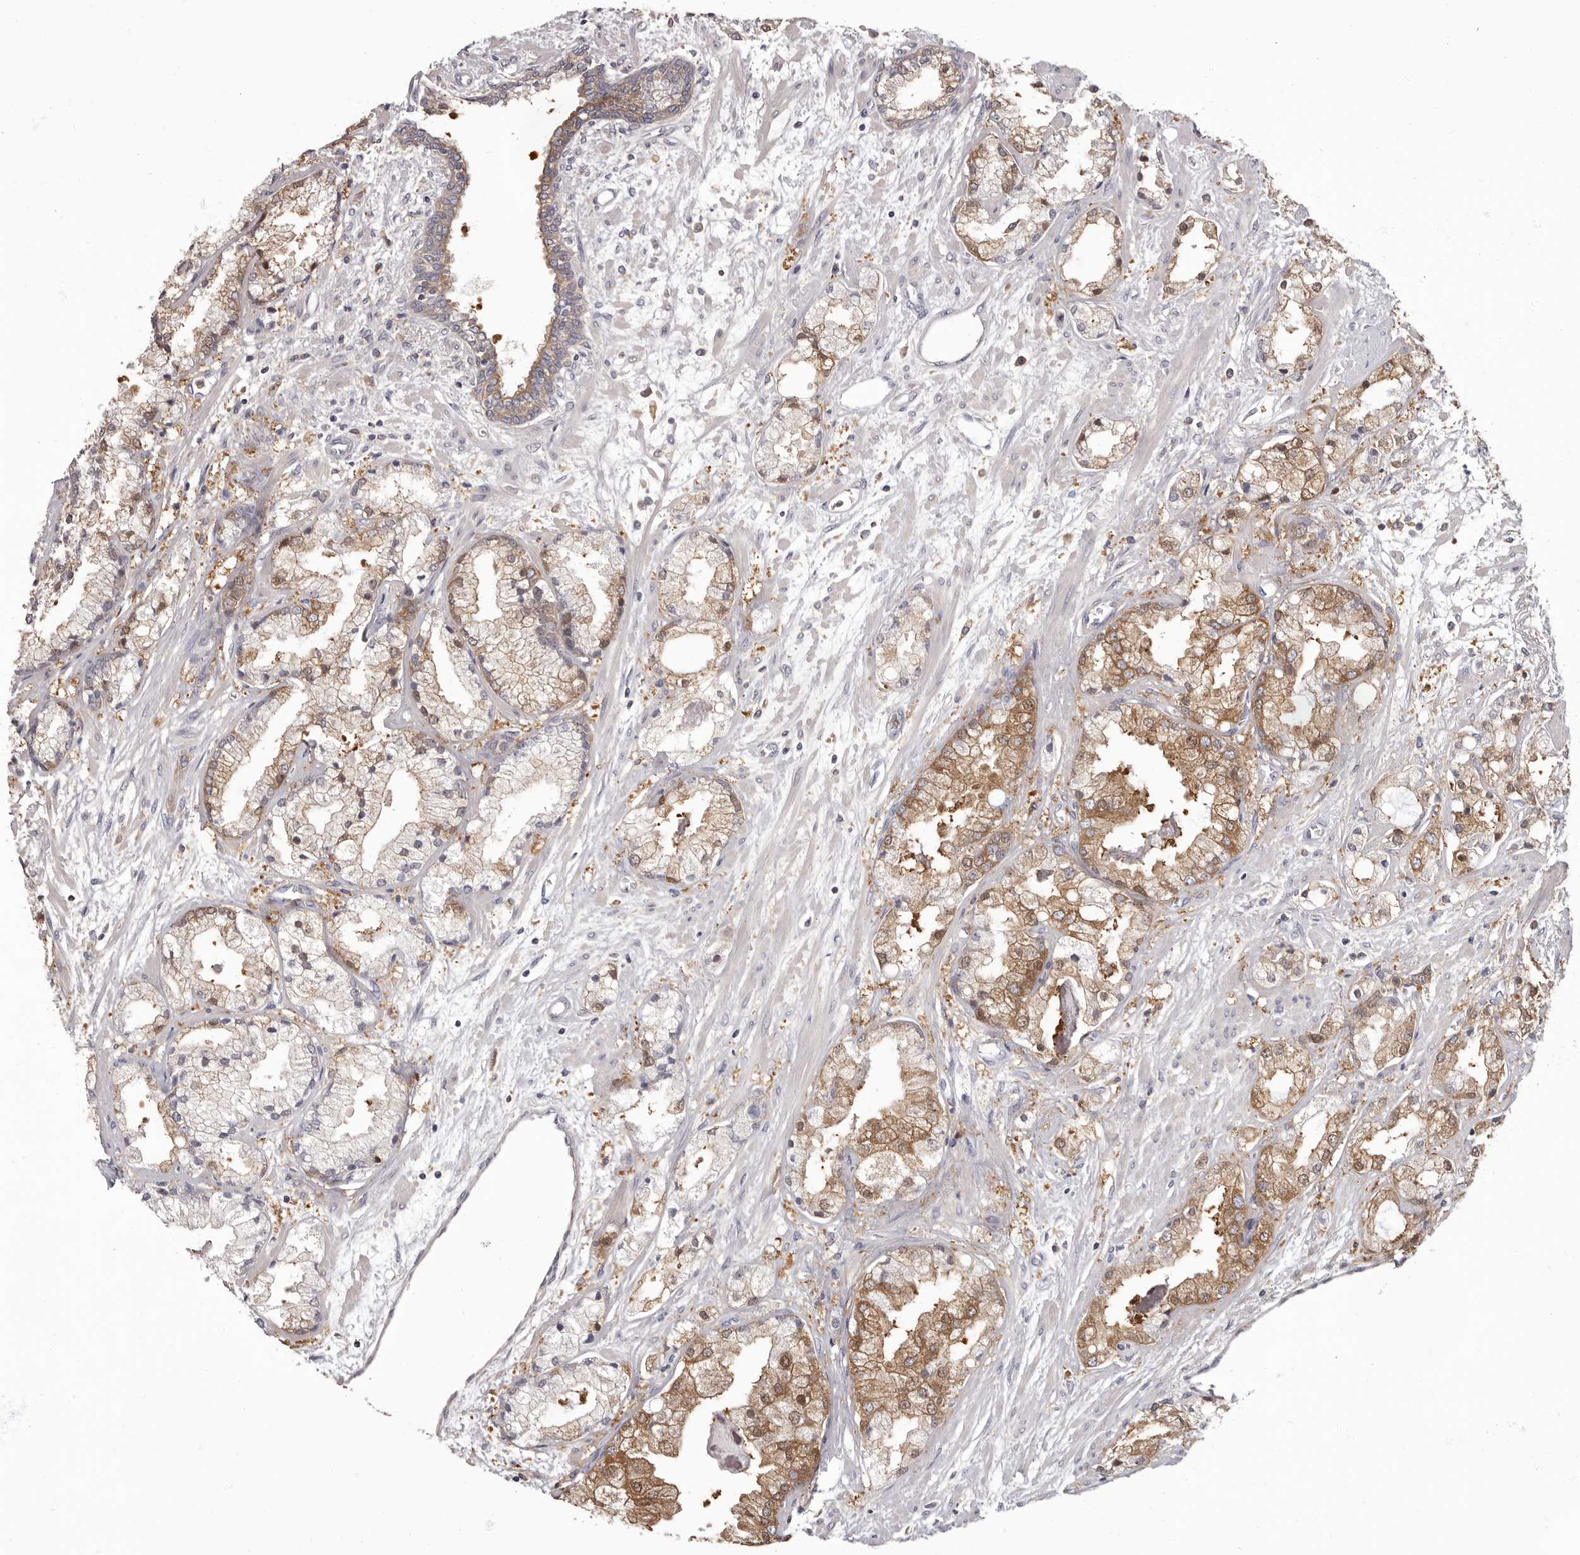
{"staining": {"intensity": "moderate", "quantity": ">75%", "location": "cytoplasmic/membranous"}, "tissue": "prostate cancer", "cell_type": "Tumor cells", "image_type": "cancer", "snomed": [{"axis": "morphology", "description": "Adenocarcinoma, High grade"}, {"axis": "topography", "description": "Prostate"}], "caption": "Immunohistochemical staining of high-grade adenocarcinoma (prostate) displays medium levels of moderate cytoplasmic/membranous staining in approximately >75% of tumor cells. The protein of interest is shown in brown color, while the nuclei are stained blue.", "gene": "APEH", "patient": {"sex": "male", "age": 50}}